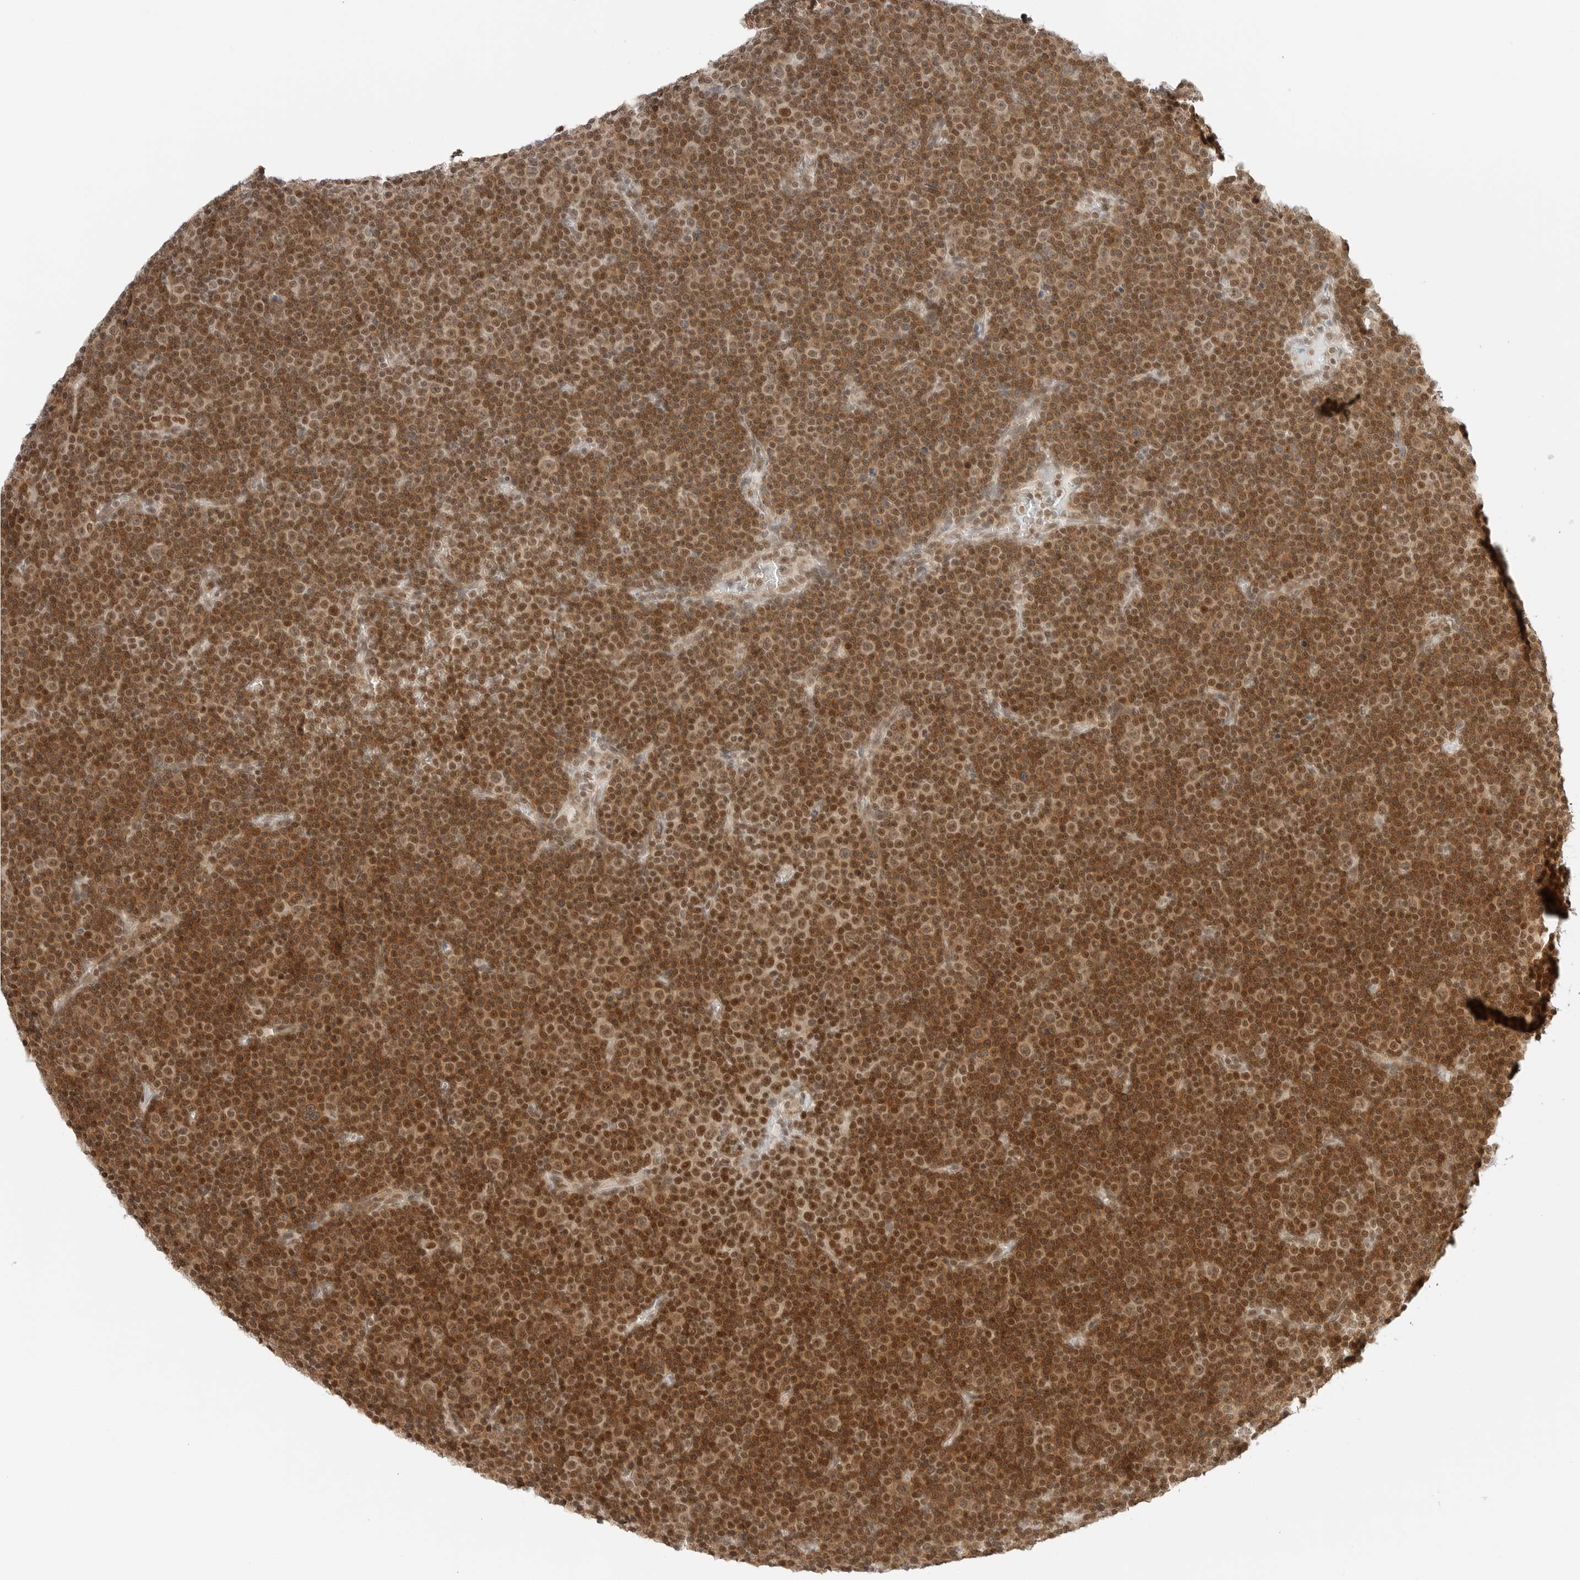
{"staining": {"intensity": "moderate", "quantity": ">75%", "location": "nuclear"}, "tissue": "lymphoma", "cell_type": "Tumor cells", "image_type": "cancer", "snomed": [{"axis": "morphology", "description": "Malignant lymphoma, non-Hodgkin's type, Low grade"}, {"axis": "topography", "description": "Lymph node"}], "caption": "Lymphoma tissue shows moderate nuclear staining in about >75% of tumor cells, visualized by immunohistochemistry. (DAB IHC, brown staining for protein, blue staining for nuclei).", "gene": "CRTC2", "patient": {"sex": "female", "age": 67}}